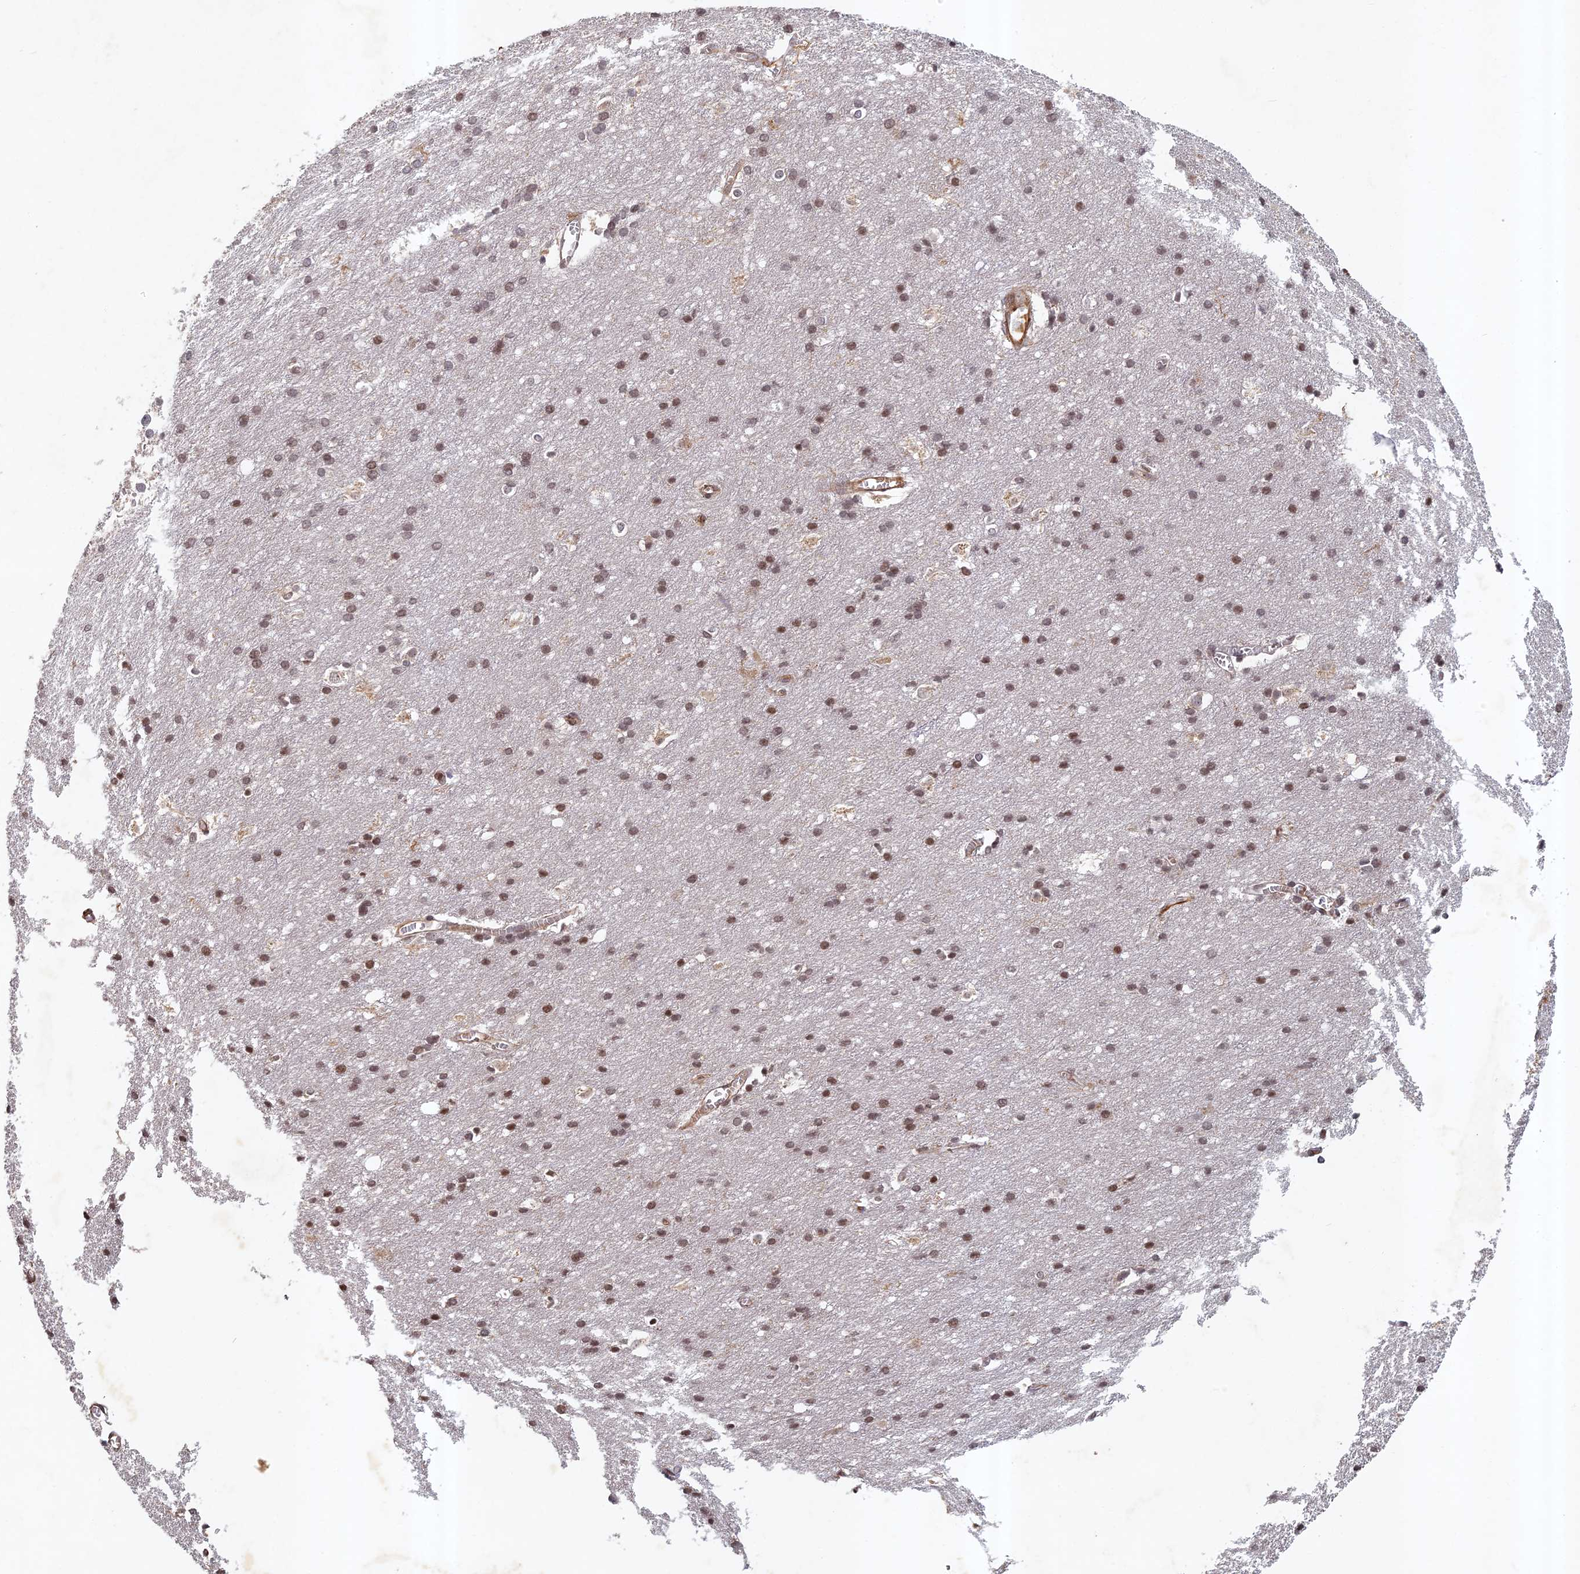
{"staining": {"intensity": "moderate", "quantity": ">75%", "location": "cytoplasmic/membranous"}, "tissue": "cerebral cortex", "cell_type": "Endothelial cells", "image_type": "normal", "snomed": [{"axis": "morphology", "description": "Normal tissue, NOS"}, {"axis": "topography", "description": "Cerebral cortex"}], "caption": "Cerebral cortex stained with DAB (3,3'-diaminobenzidine) IHC shows medium levels of moderate cytoplasmic/membranous staining in about >75% of endothelial cells. (IHC, brightfield microscopy, high magnification).", "gene": "ABCB10", "patient": {"sex": "male", "age": 54}}